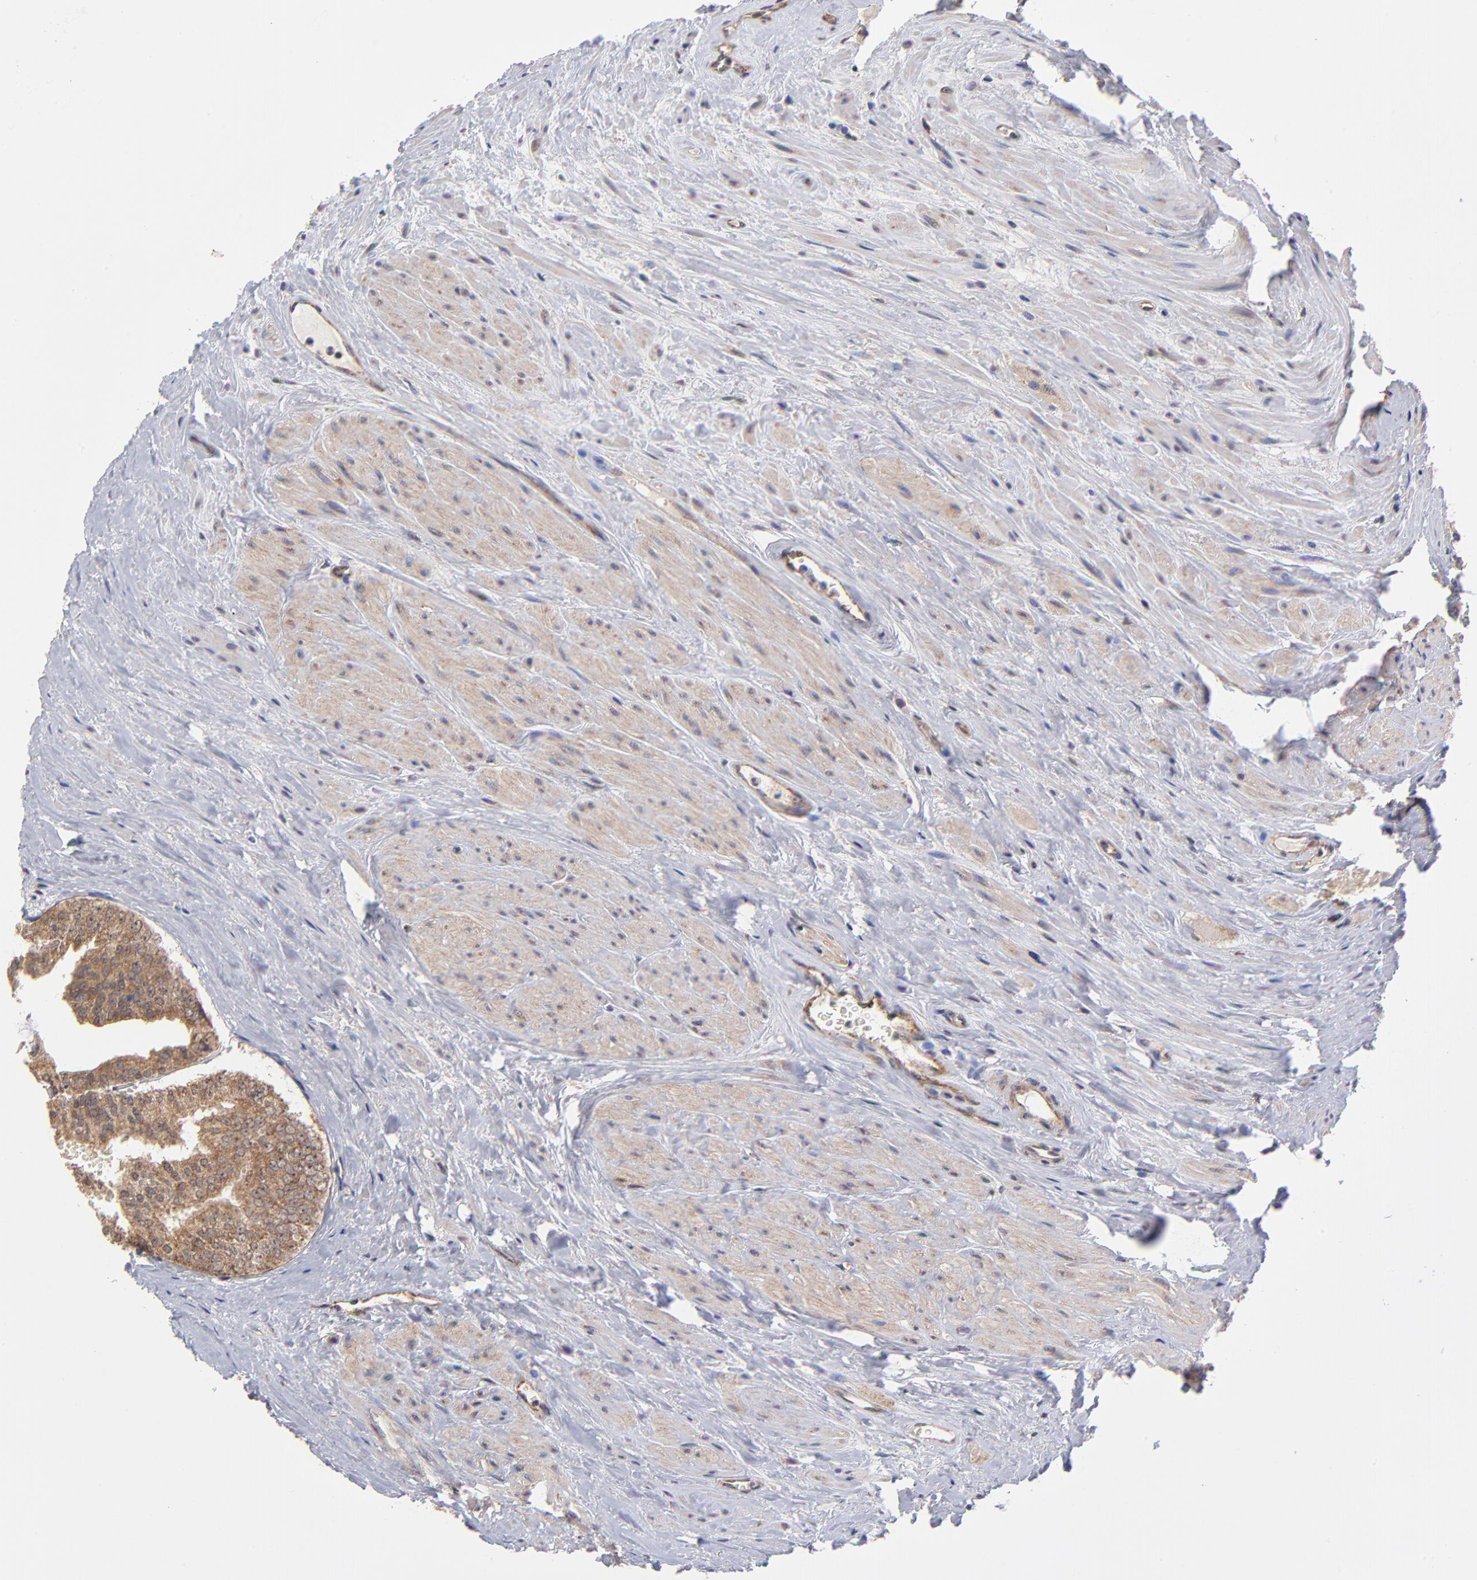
{"staining": {"intensity": "moderate", "quantity": ">75%", "location": "cytoplasmic/membranous"}, "tissue": "prostate cancer", "cell_type": "Tumor cells", "image_type": "cancer", "snomed": [{"axis": "morphology", "description": "Adenocarcinoma, Medium grade"}, {"axis": "topography", "description": "Prostate"}], "caption": "Immunohistochemical staining of human prostate cancer displays moderate cytoplasmic/membranous protein staining in about >75% of tumor cells.", "gene": "UBE2H", "patient": {"sex": "male", "age": 79}}